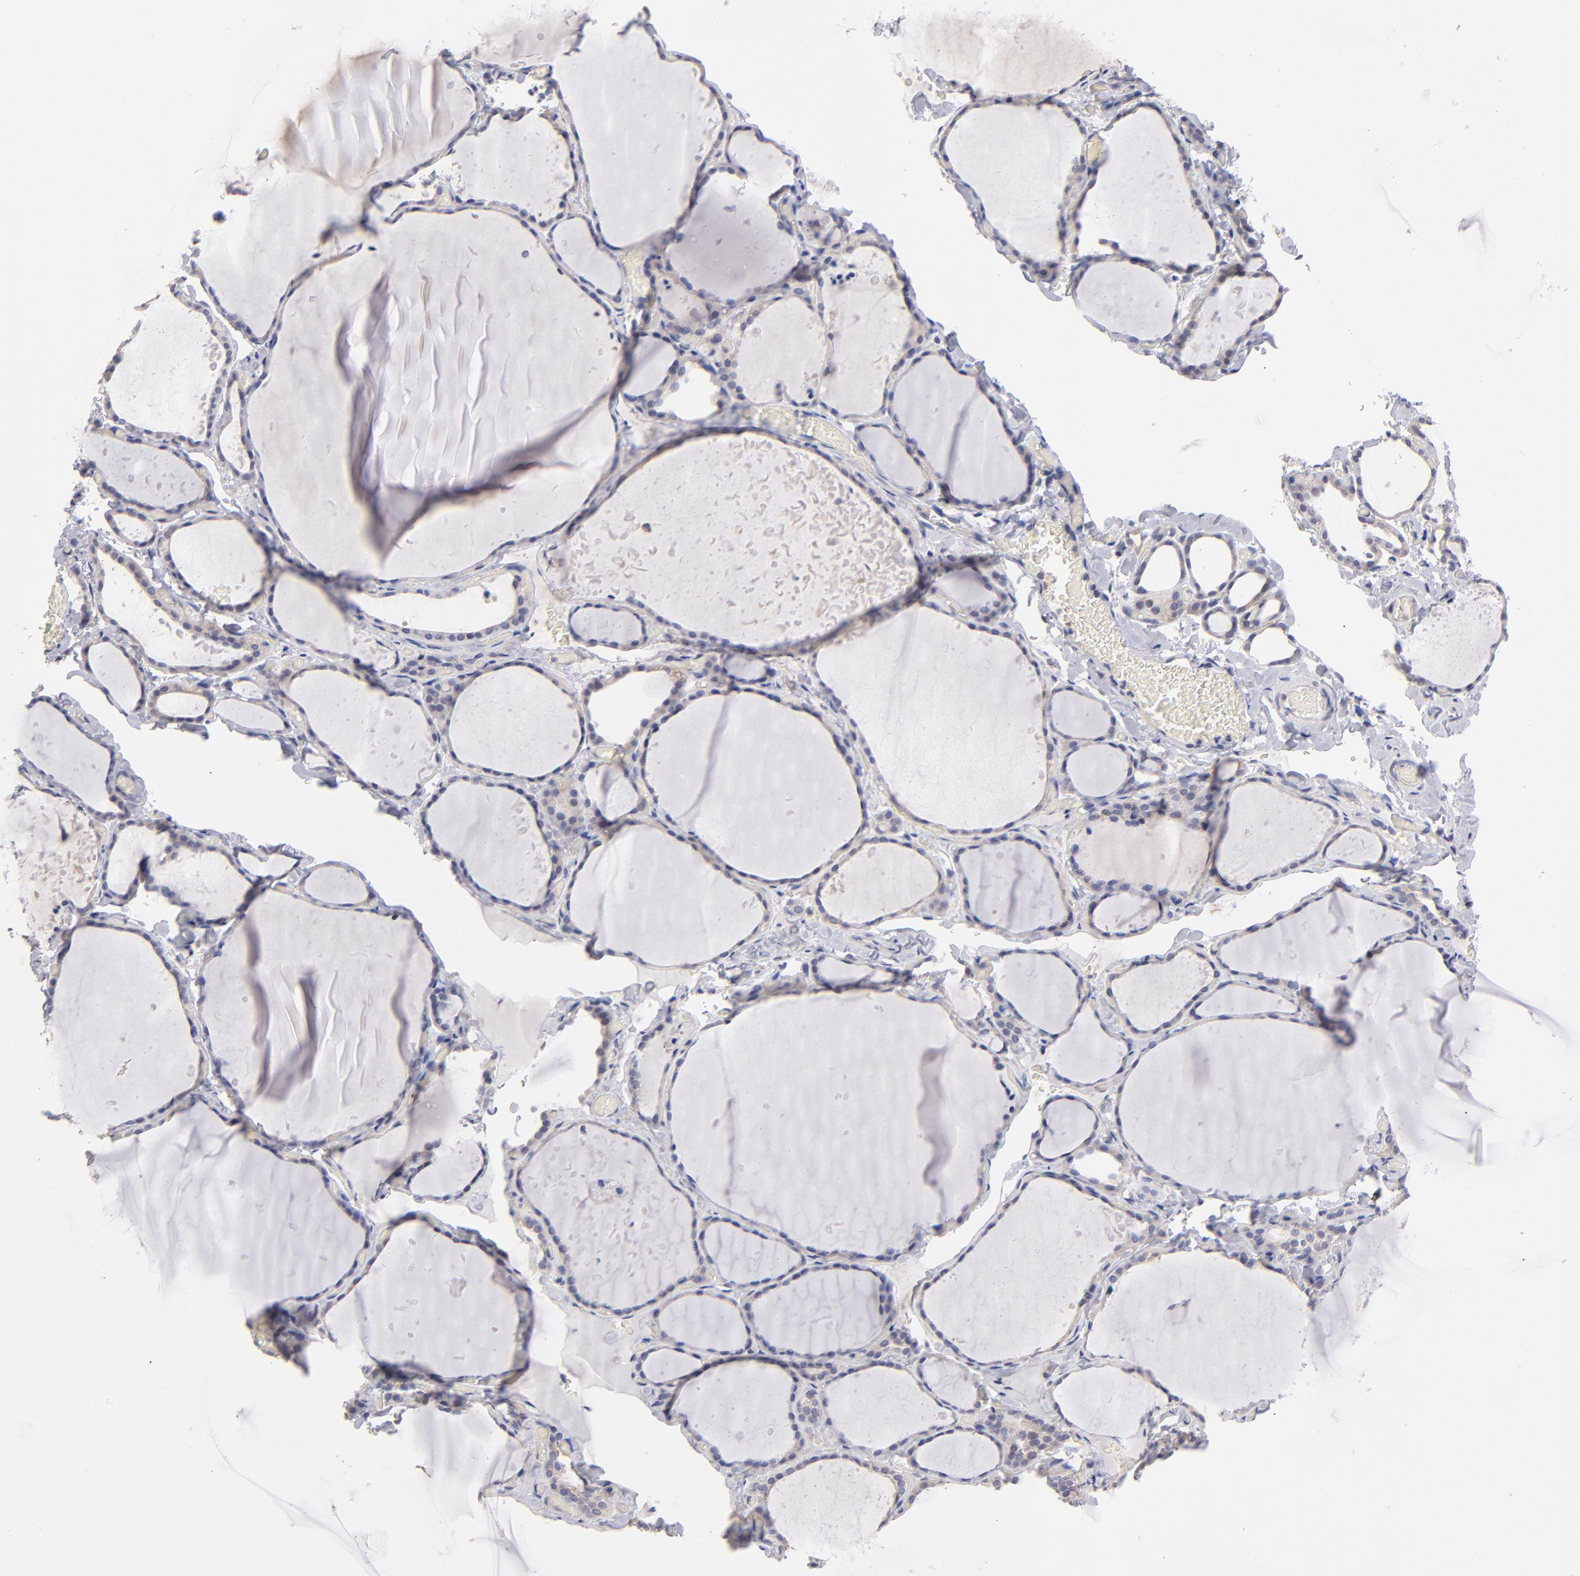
{"staining": {"intensity": "weak", "quantity": "25%-75%", "location": "cytoplasmic/membranous"}, "tissue": "thyroid gland", "cell_type": "Glandular cells", "image_type": "normal", "snomed": [{"axis": "morphology", "description": "Normal tissue, NOS"}, {"axis": "topography", "description": "Thyroid gland"}], "caption": "A high-resolution photomicrograph shows IHC staining of unremarkable thyroid gland, which demonstrates weak cytoplasmic/membranous staining in approximately 25%-75% of glandular cells.", "gene": "EIF3L", "patient": {"sex": "female", "age": 22}}